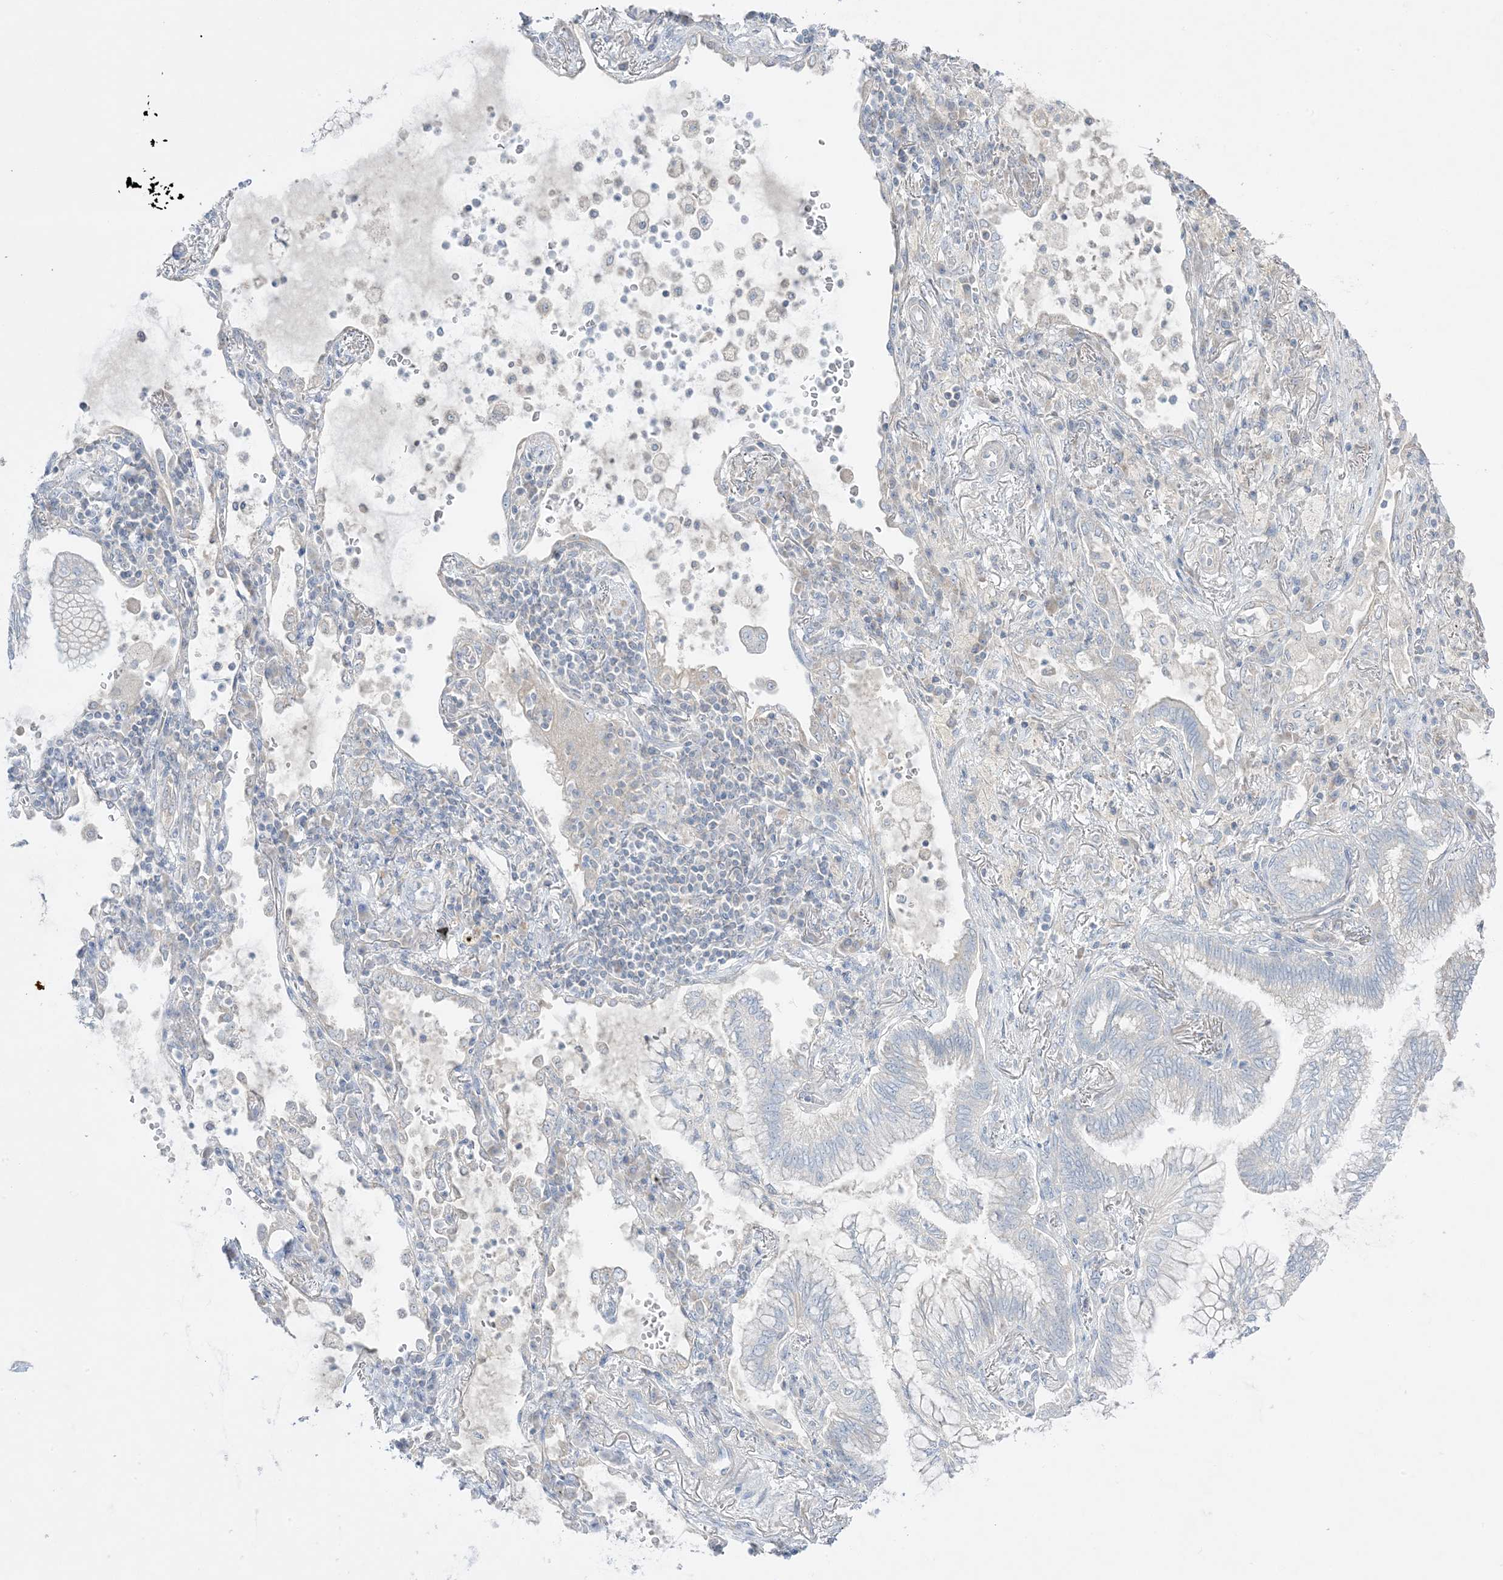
{"staining": {"intensity": "negative", "quantity": "none", "location": "none"}, "tissue": "lung cancer", "cell_type": "Tumor cells", "image_type": "cancer", "snomed": [{"axis": "morphology", "description": "Adenocarcinoma, NOS"}, {"axis": "topography", "description": "Lung"}], "caption": "Lung cancer was stained to show a protein in brown. There is no significant staining in tumor cells.", "gene": "FAM184A", "patient": {"sex": "female", "age": 70}}